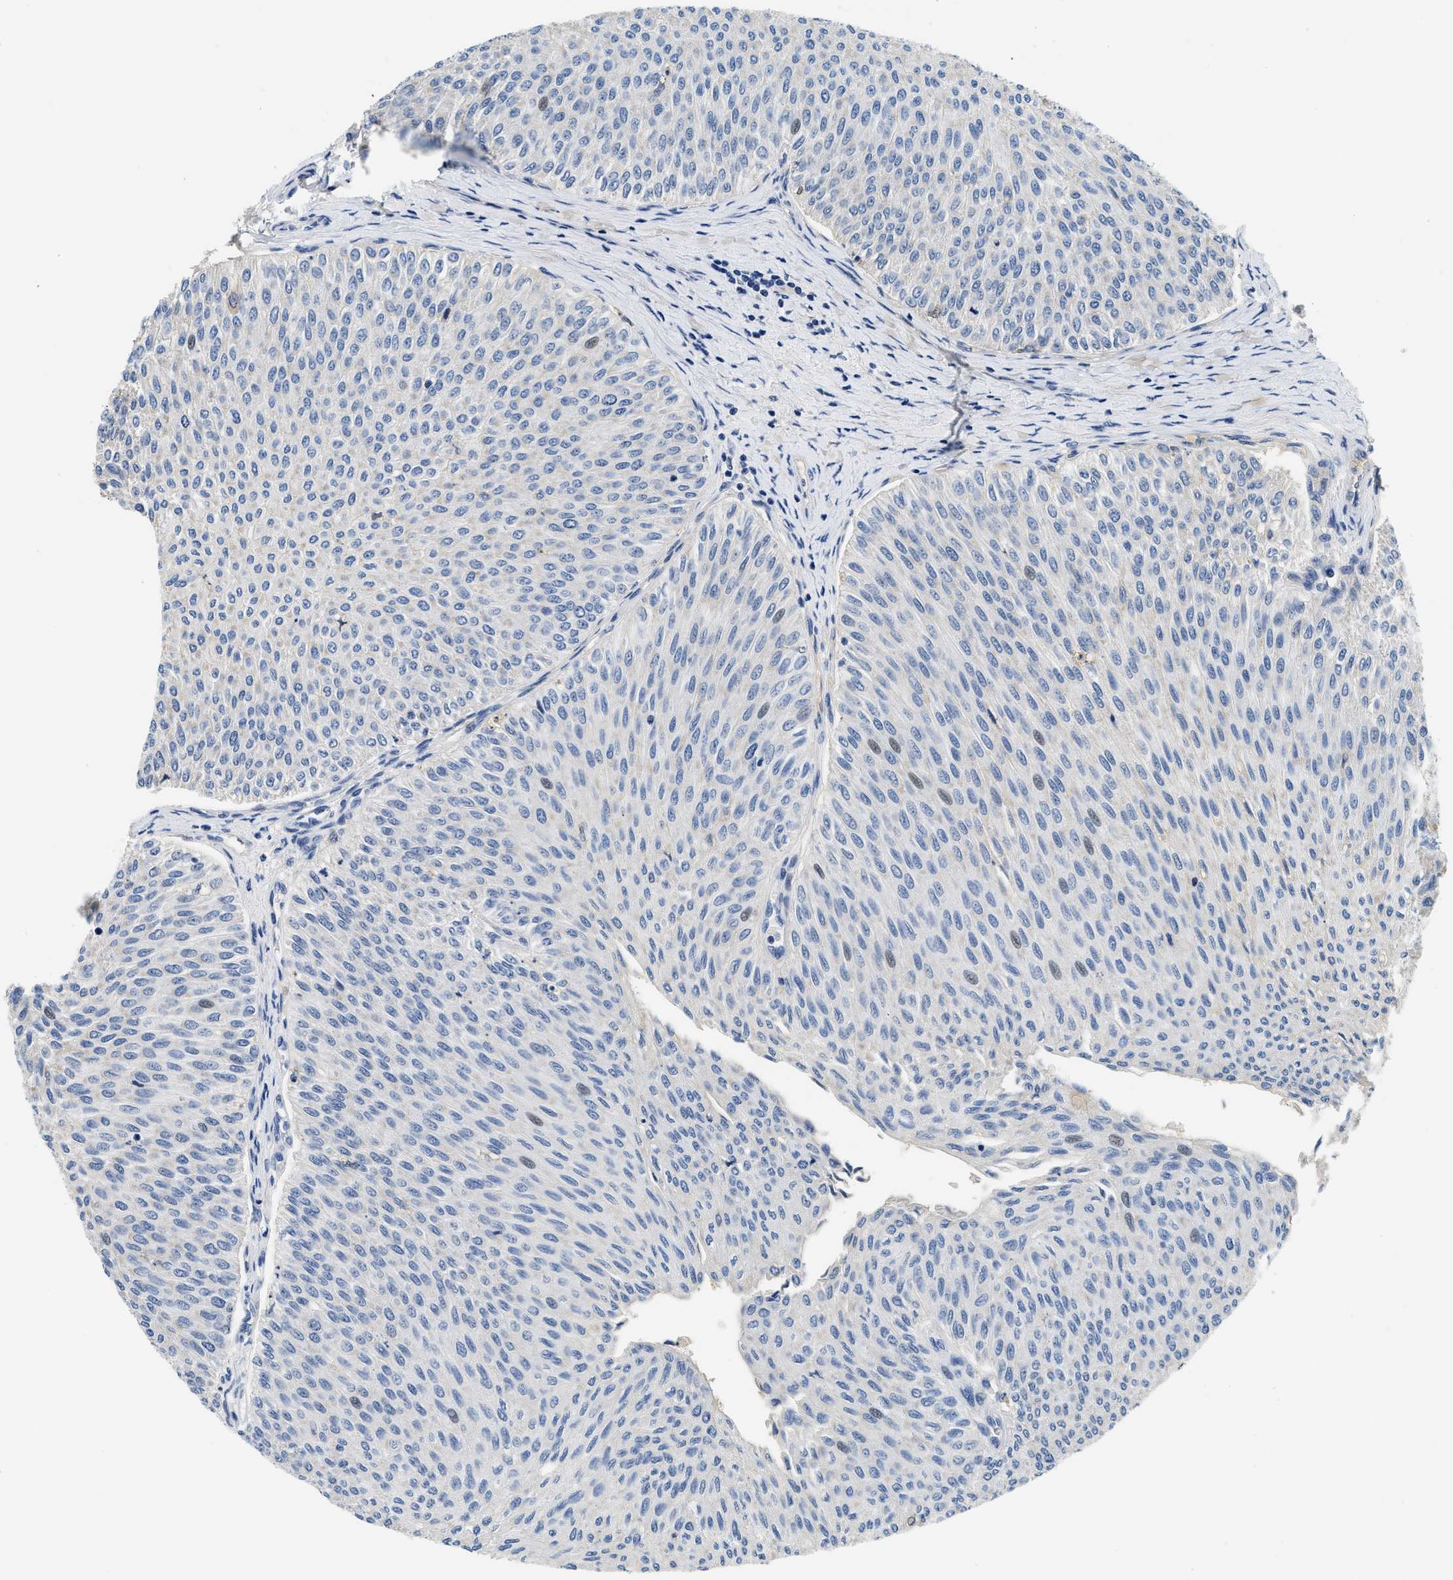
{"staining": {"intensity": "weak", "quantity": "<25%", "location": "nuclear"}, "tissue": "urothelial cancer", "cell_type": "Tumor cells", "image_type": "cancer", "snomed": [{"axis": "morphology", "description": "Urothelial carcinoma, Low grade"}, {"axis": "topography", "description": "Urinary bladder"}], "caption": "High magnification brightfield microscopy of urothelial cancer stained with DAB (brown) and counterstained with hematoxylin (blue): tumor cells show no significant staining.", "gene": "PCK2", "patient": {"sex": "male", "age": 78}}